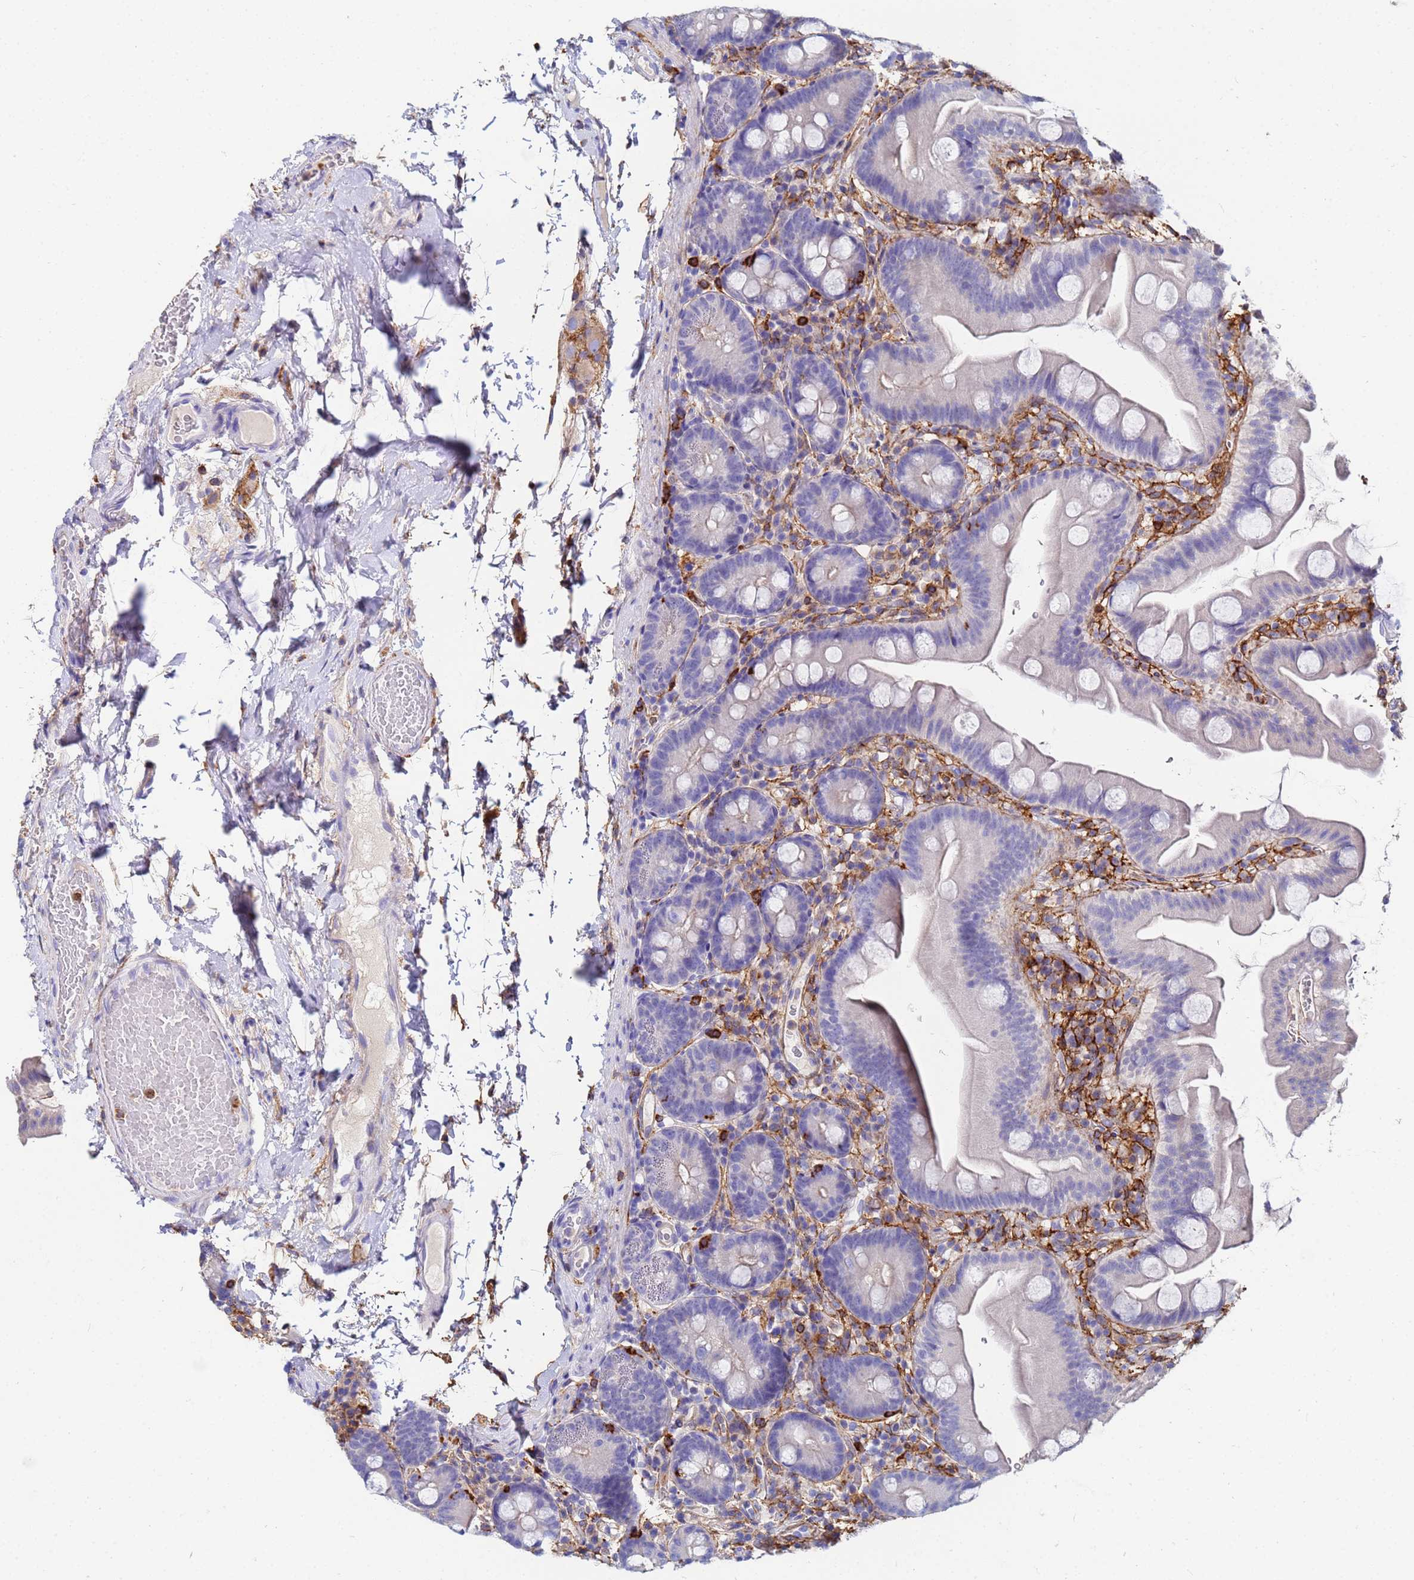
{"staining": {"intensity": "negative", "quantity": "none", "location": "none"}, "tissue": "small intestine", "cell_type": "Glandular cells", "image_type": "normal", "snomed": [{"axis": "morphology", "description": "Normal tissue, NOS"}, {"axis": "topography", "description": "Small intestine"}], "caption": "Immunohistochemistry histopathology image of benign small intestine stained for a protein (brown), which exhibits no positivity in glandular cells. The staining is performed using DAB (3,3'-diaminobenzidine) brown chromogen with nuclei counter-stained in using hematoxylin.", "gene": "BASP1", "patient": {"sex": "female", "age": 68}}